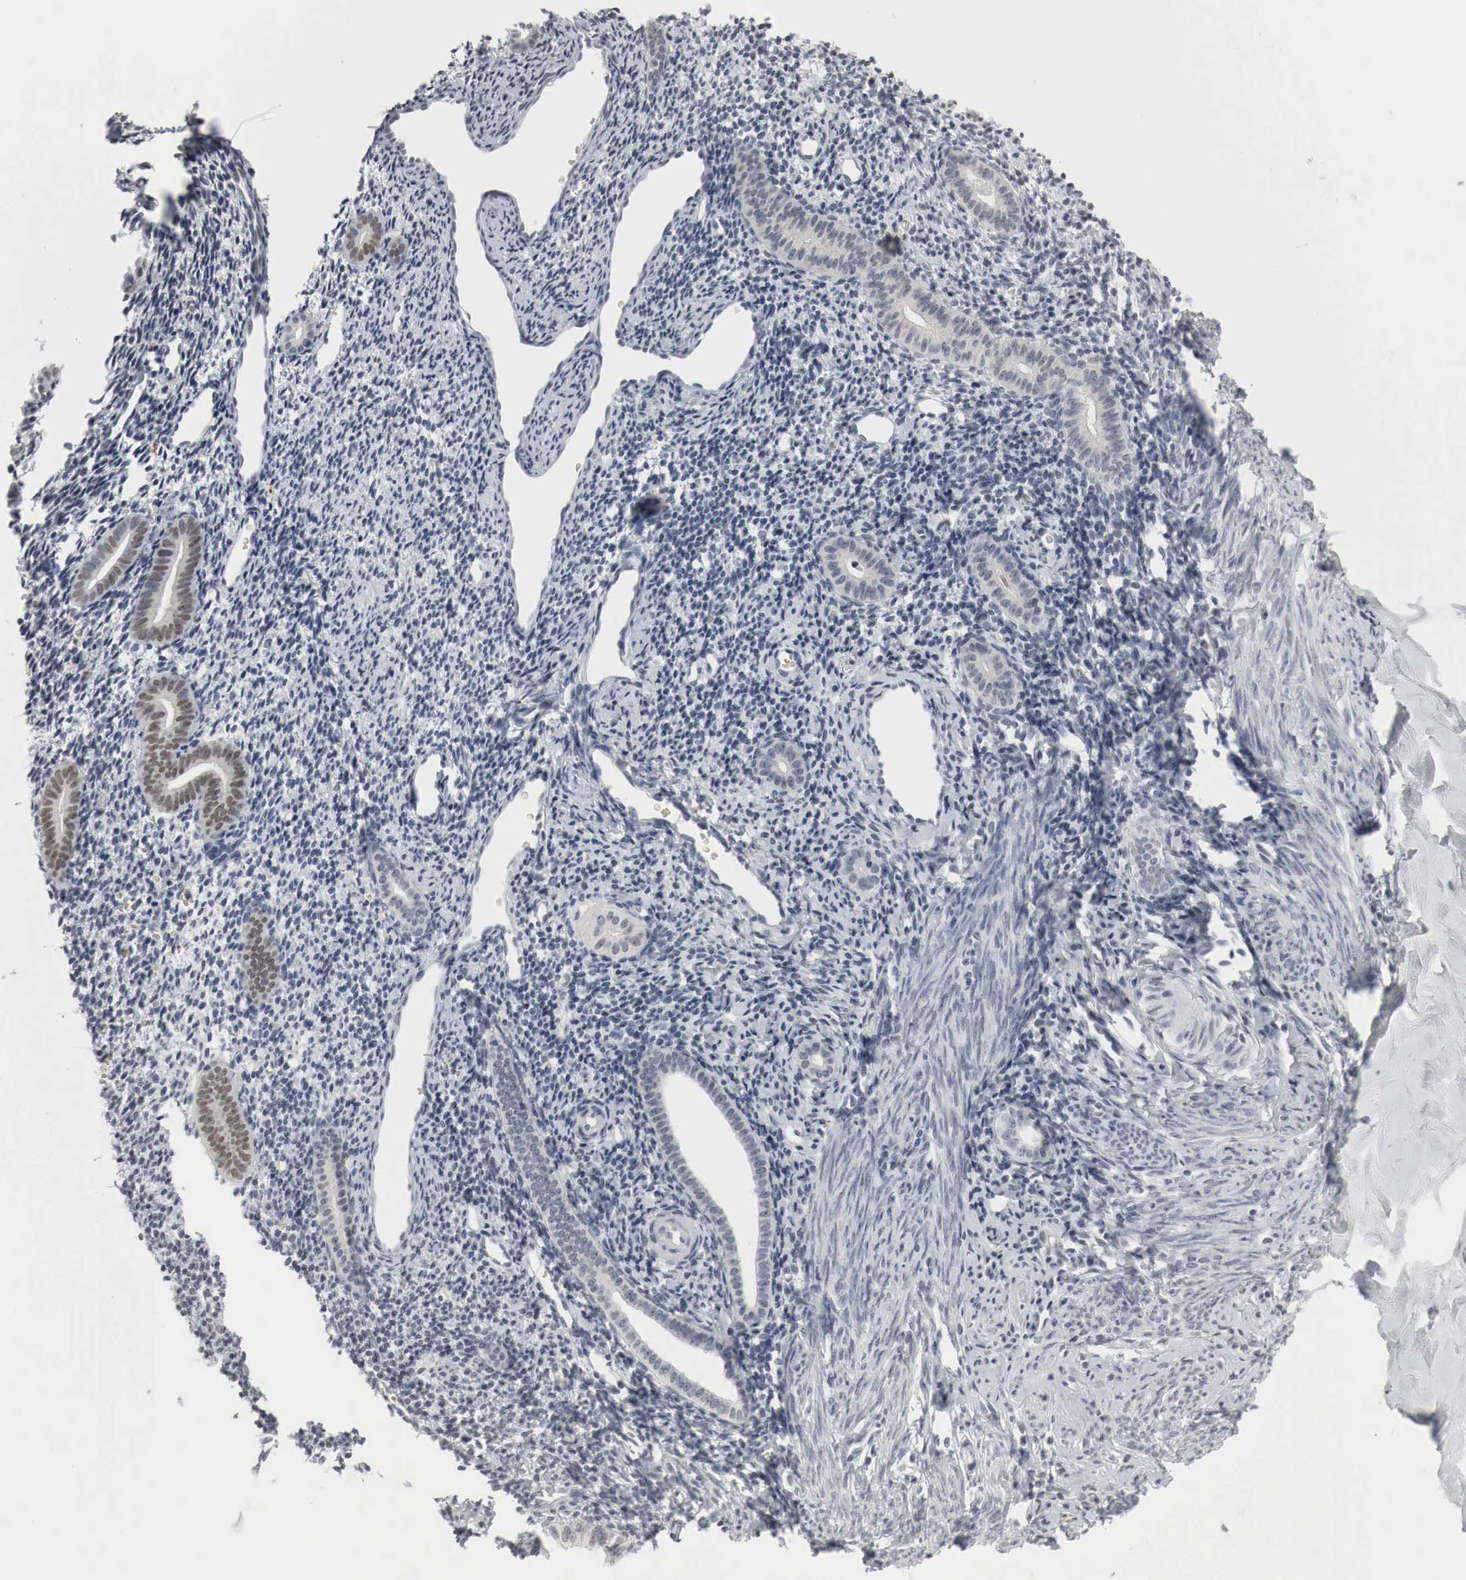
{"staining": {"intensity": "weak", "quantity": "<25%", "location": "cytoplasmic/membranous,nuclear"}, "tissue": "endometrium", "cell_type": "Cells in endometrial stroma", "image_type": "normal", "snomed": [{"axis": "morphology", "description": "Normal tissue, NOS"}, {"axis": "morphology", "description": "Neoplasm, benign, NOS"}, {"axis": "topography", "description": "Uterus"}], "caption": "This is a micrograph of immunohistochemistry staining of normal endometrium, which shows no staining in cells in endometrial stroma. (DAB immunohistochemistry (IHC) with hematoxylin counter stain).", "gene": "MYC", "patient": {"sex": "female", "age": 55}}